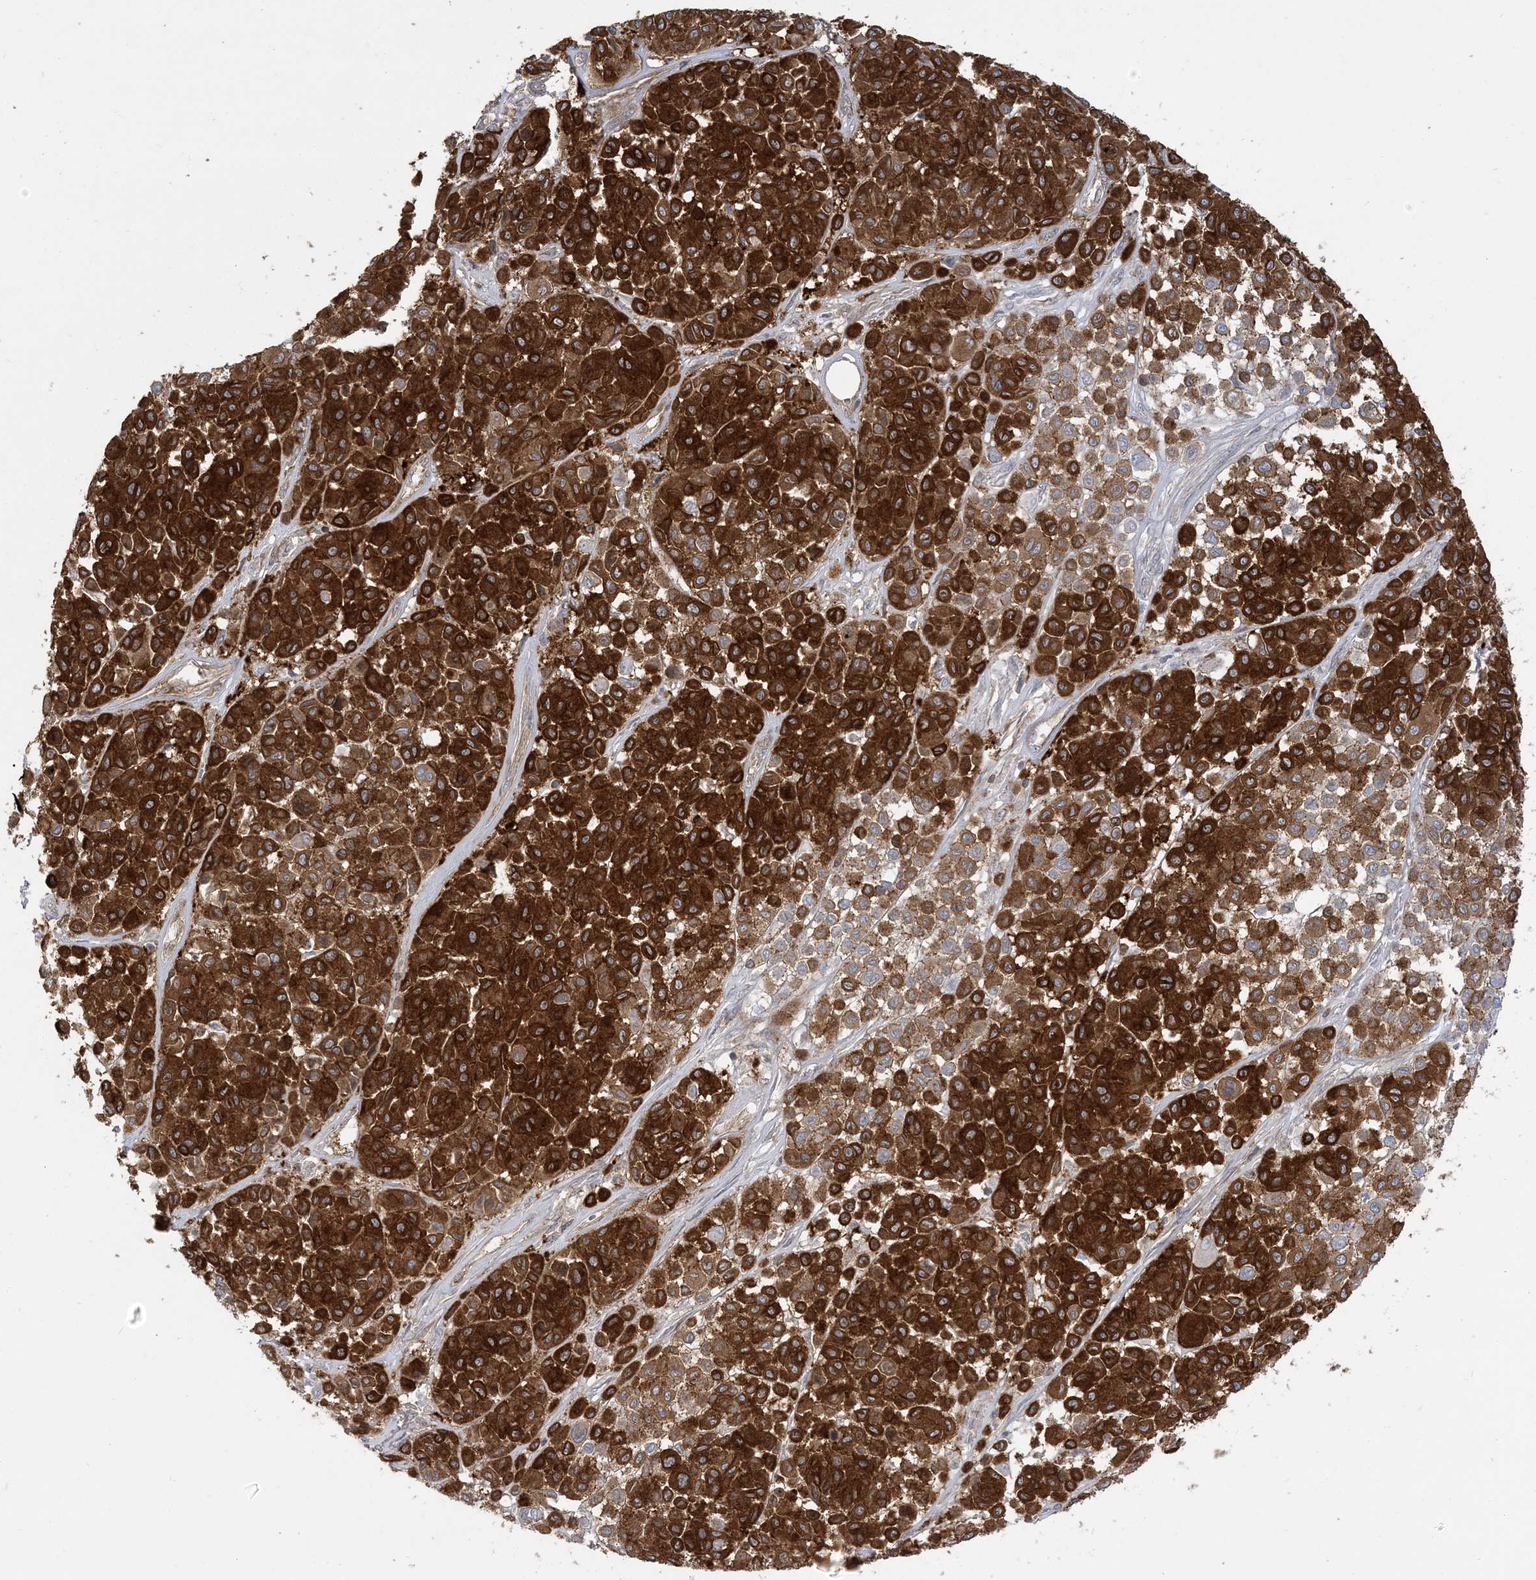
{"staining": {"intensity": "strong", "quantity": ">75%", "location": "cytoplasmic/membranous"}, "tissue": "melanoma", "cell_type": "Tumor cells", "image_type": "cancer", "snomed": [{"axis": "morphology", "description": "Malignant melanoma, Metastatic site"}, {"axis": "topography", "description": "Soft tissue"}], "caption": "Immunohistochemistry of melanoma demonstrates high levels of strong cytoplasmic/membranous positivity in approximately >75% of tumor cells.", "gene": "STAM", "patient": {"sex": "male", "age": 41}}